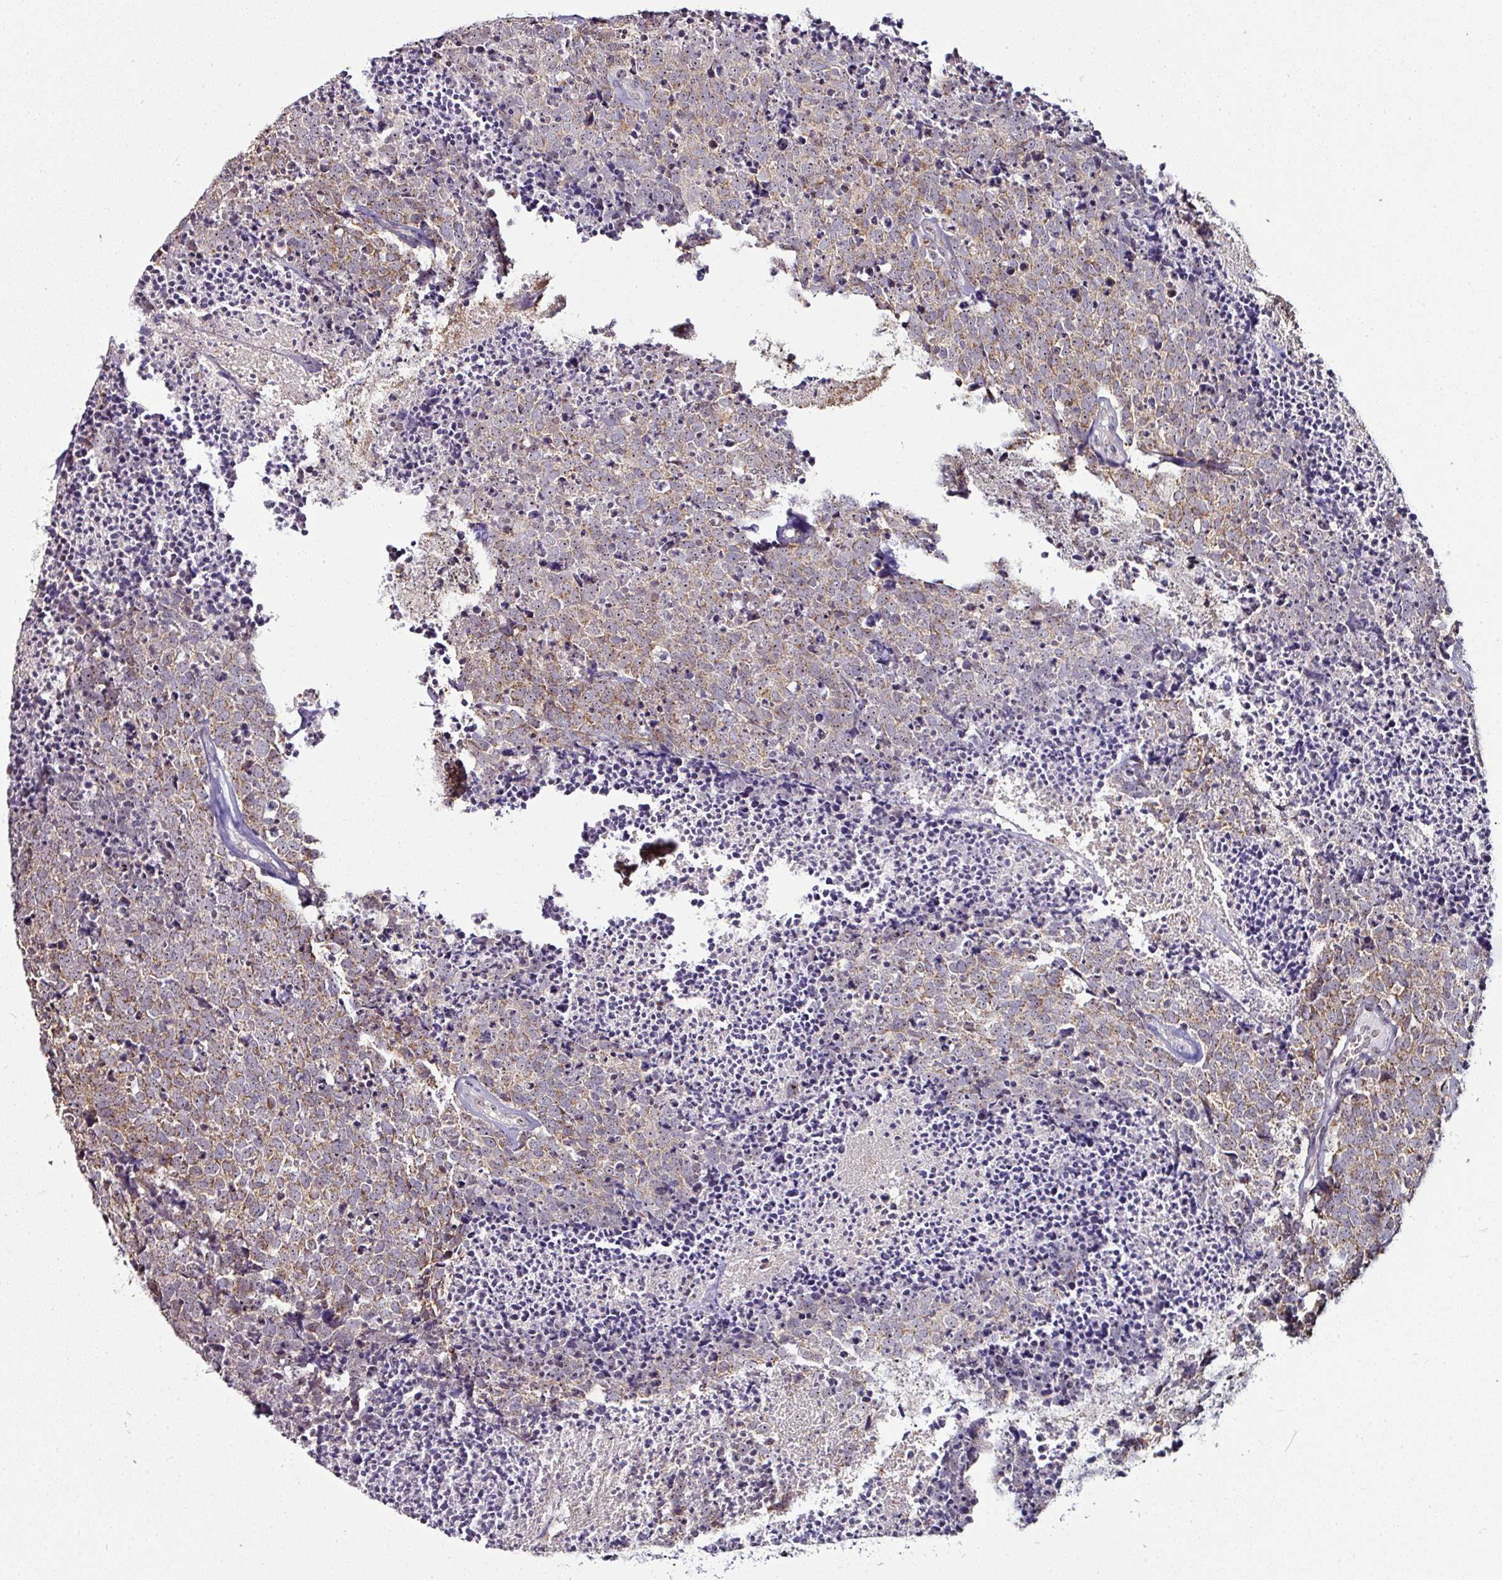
{"staining": {"intensity": "moderate", "quantity": ">75%", "location": "cytoplasmic/membranous,nuclear"}, "tissue": "carcinoid", "cell_type": "Tumor cells", "image_type": "cancer", "snomed": [{"axis": "morphology", "description": "Carcinoid, malignant, NOS"}, {"axis": "topography", "description": "Skin"}], "caption": "Protein expression analysis of human carcinoid (malignant) reveals moderate cytoplasmic/membranous and nuclear expression in about >75% of tumor cells. (DAB (3,3'-diaminobenzidine) IHC, brown staining for protein, blue staining for nuclei).", "gene": "NACC2", "patient": {"sex": "female", "age": 79}}